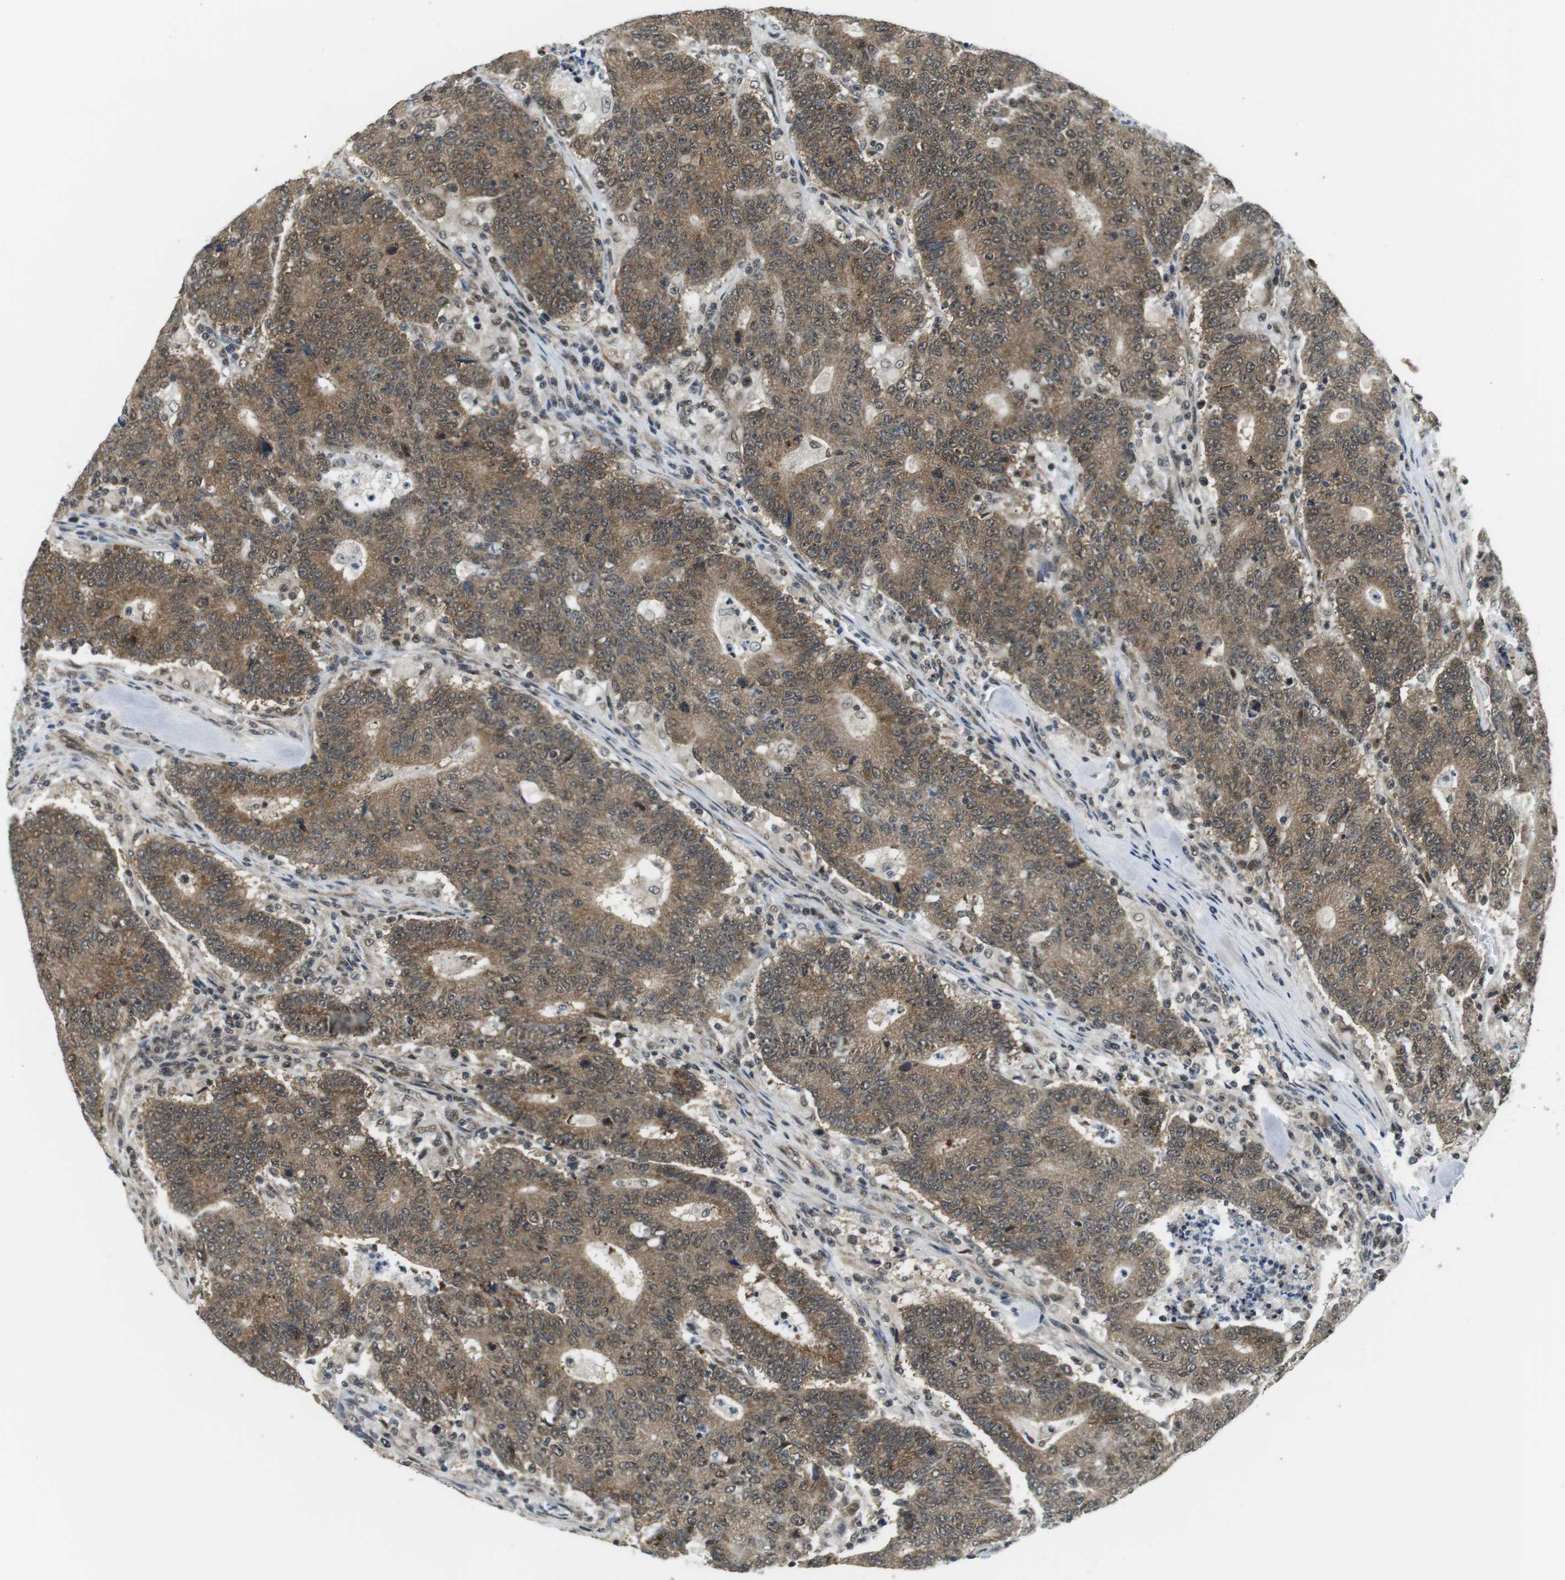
{"staining": {"intensity": "moderate", "quantity": ">75%", "location": "cytoplasmic/membranous,nuclear"}, "tissue": "colorectal cancer", "cell_type": "Tumor cells", "image_type": "cancer", "snomed": [{"axis": "morphology", "description": "Normal tissue, NOS"}, {"axis": "morphology", "description": "Adenocarcinoma, NOS"}, {"axis": "topography", "description": "Colon"}], "caption": "Immunohistochemistry image of neoplastic tissue: colorectal cancer stained using IHC exhibits medium levels of moderate protein expression localized specifically in the cytoplasmic/membranous and nuclear of tumor cells, appearing as a cytoplasmic/membranous and nuclear brown color.", "gene": "CSNK2B", "patient": {"sex": "female", "age": 75}}